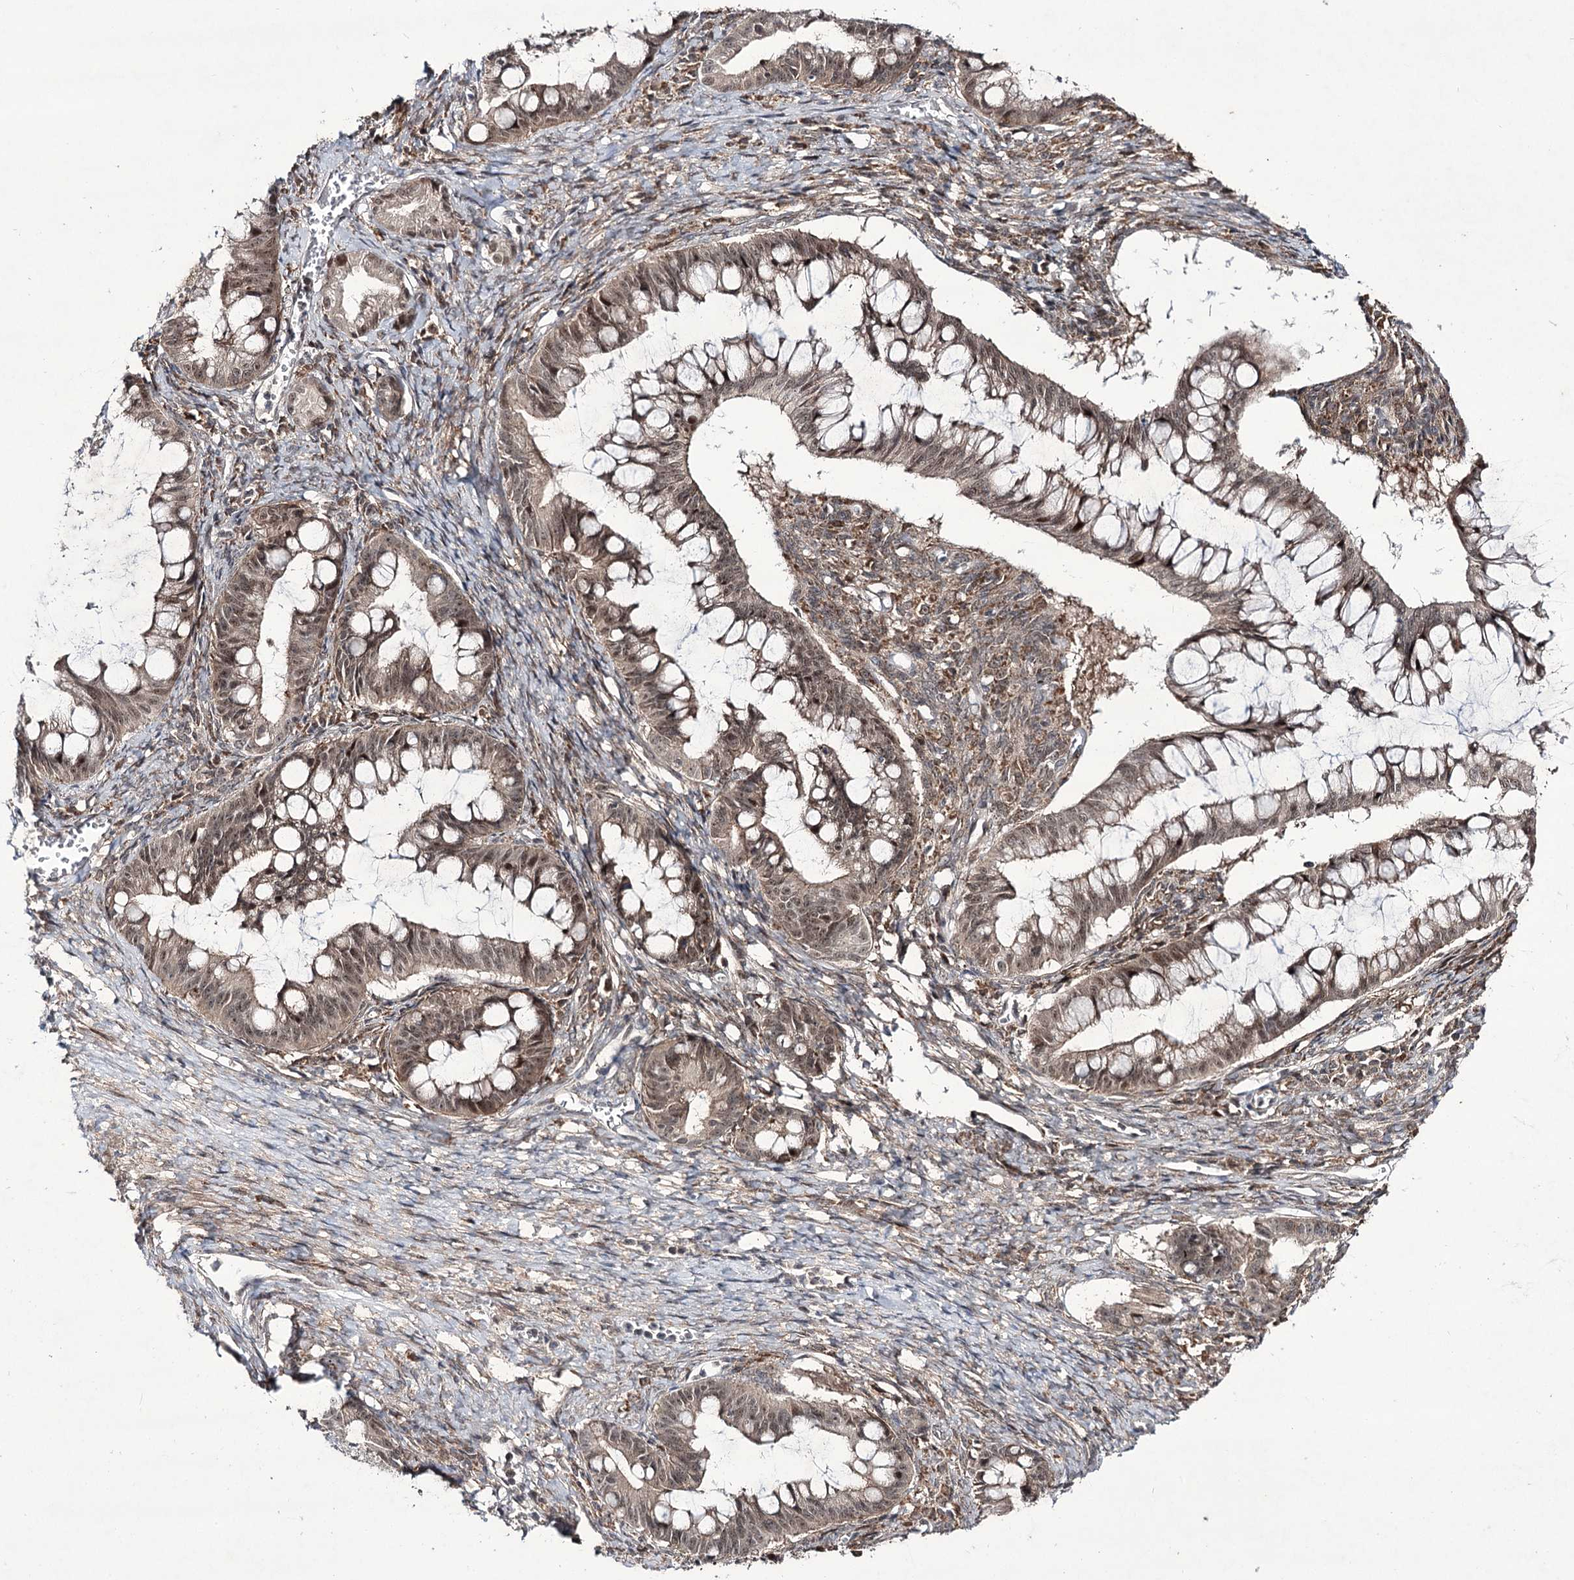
{"staining": {"intensity": "moderate", "quantity": ">75%", "location": "nuclear"}, "tissue": "ovarian cancer", "cell_type": "Tumor cells", "image_type": "cancer", "snomed": [{"axis": "morphology", "description": "Cystadenocarcinoma, mucinous, NOS"}, {"axis": "topography", "description": "Ovary"}], "caption": "A micrograph showing moderate nuclear positivity in approximately >75% of tumor cells in ovarian cancer, as visualized by brown immunohistochemical staining.", "gene": "HOXC11", "patient": {"sex": "female", "age": 73}}